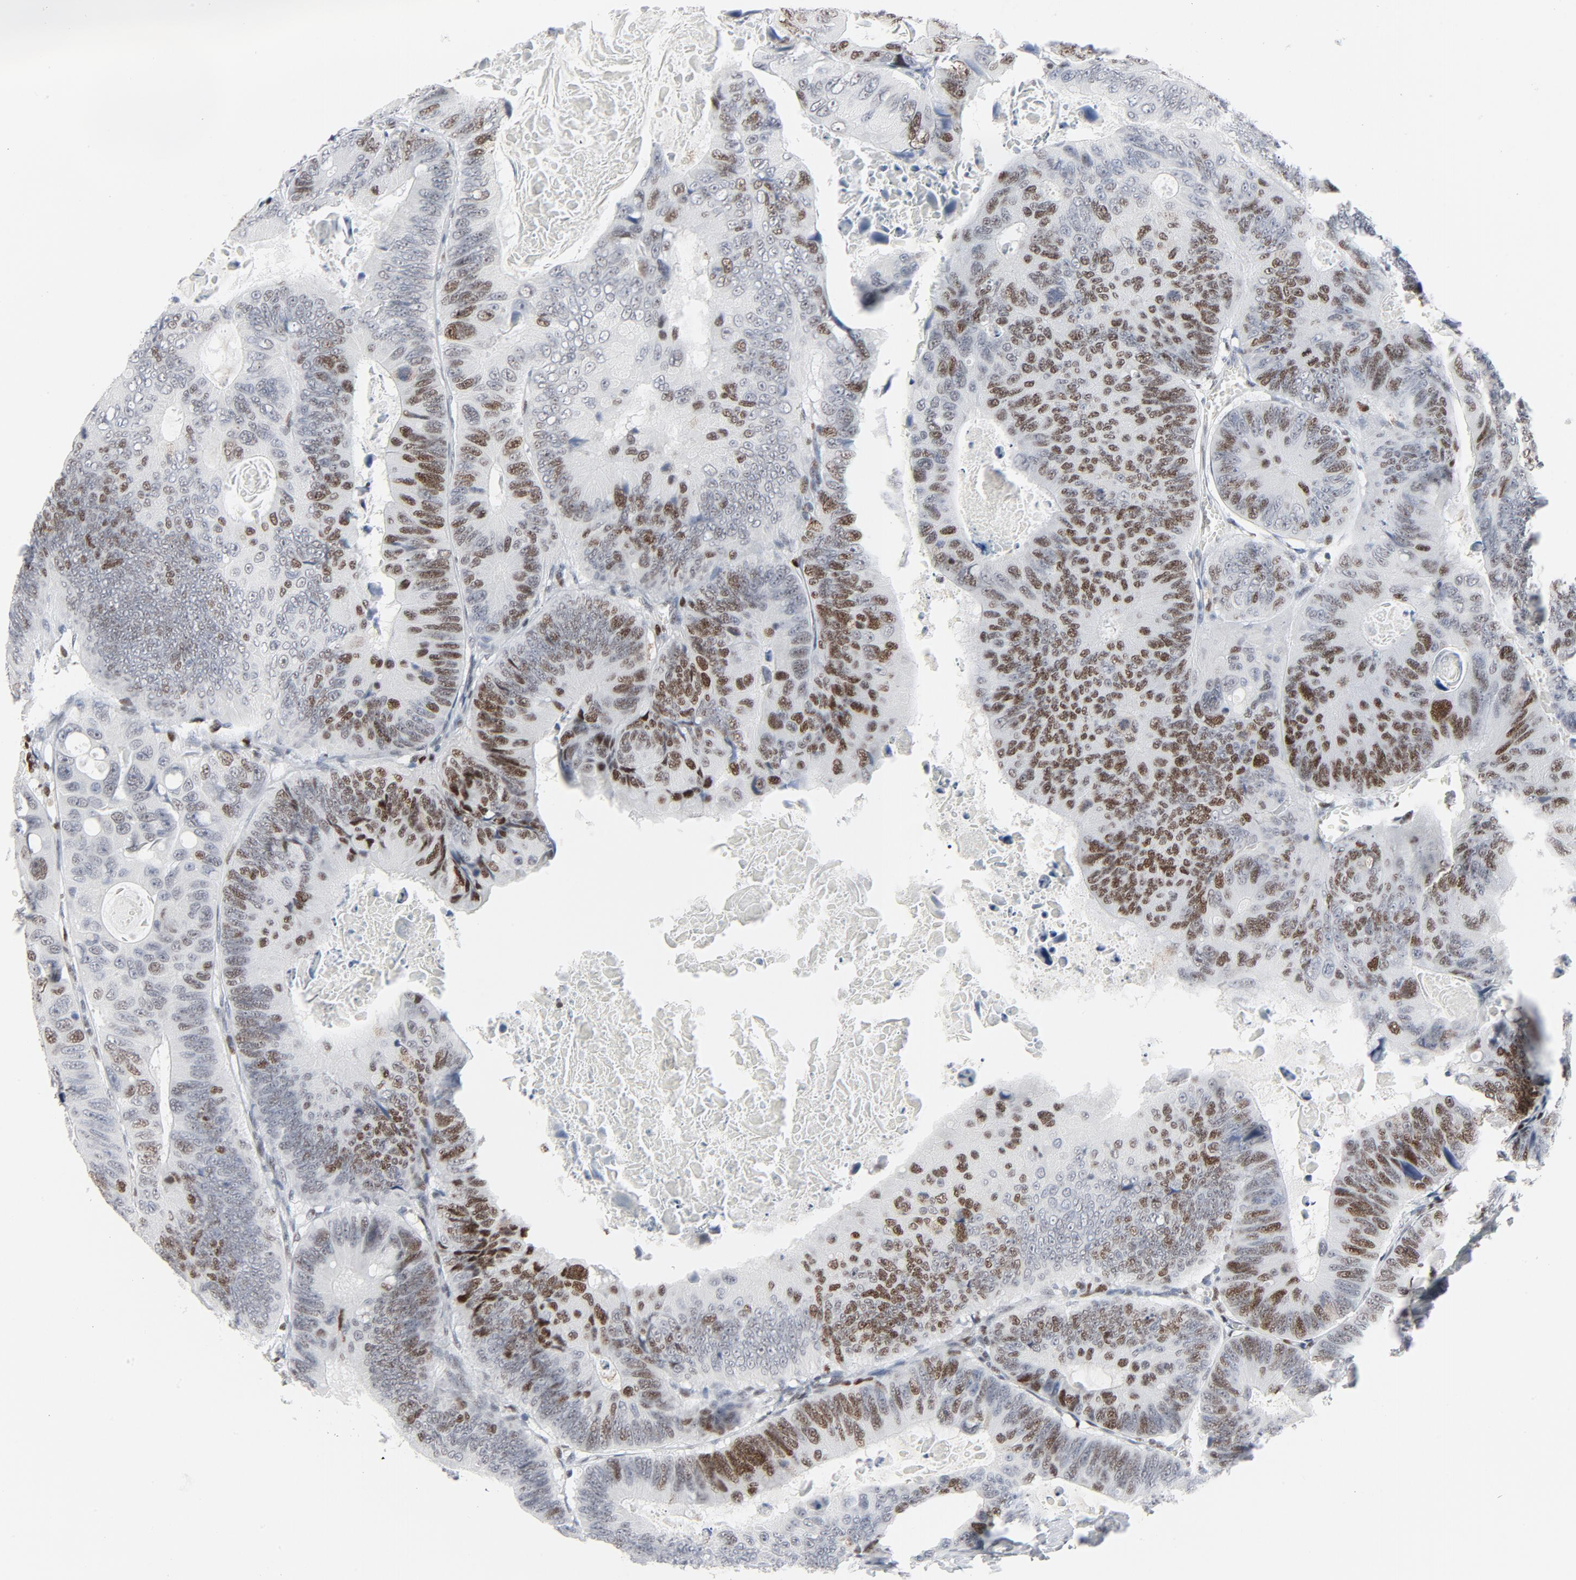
{"staining": {"intensity": "moderate", "quantity": "25%-75%", "location": "nuclear"}, "tissue": "colorectal cancer", "cell_type": "Tumor cells", "image_type": "cancer", "snomed": [{"axis": "morphology", "description": "Adenocarcinoma, NOS"}, {"axis": "topography", "description": "Colon"}], "caption": "Colorectal adenocarcinoma stained for a protein (brown) exhibits moderate nuclear positive staining in about 25%-75% of tumor cells.", "gene": "POLD1", "patient": {"sex": "female", "age": 55}}